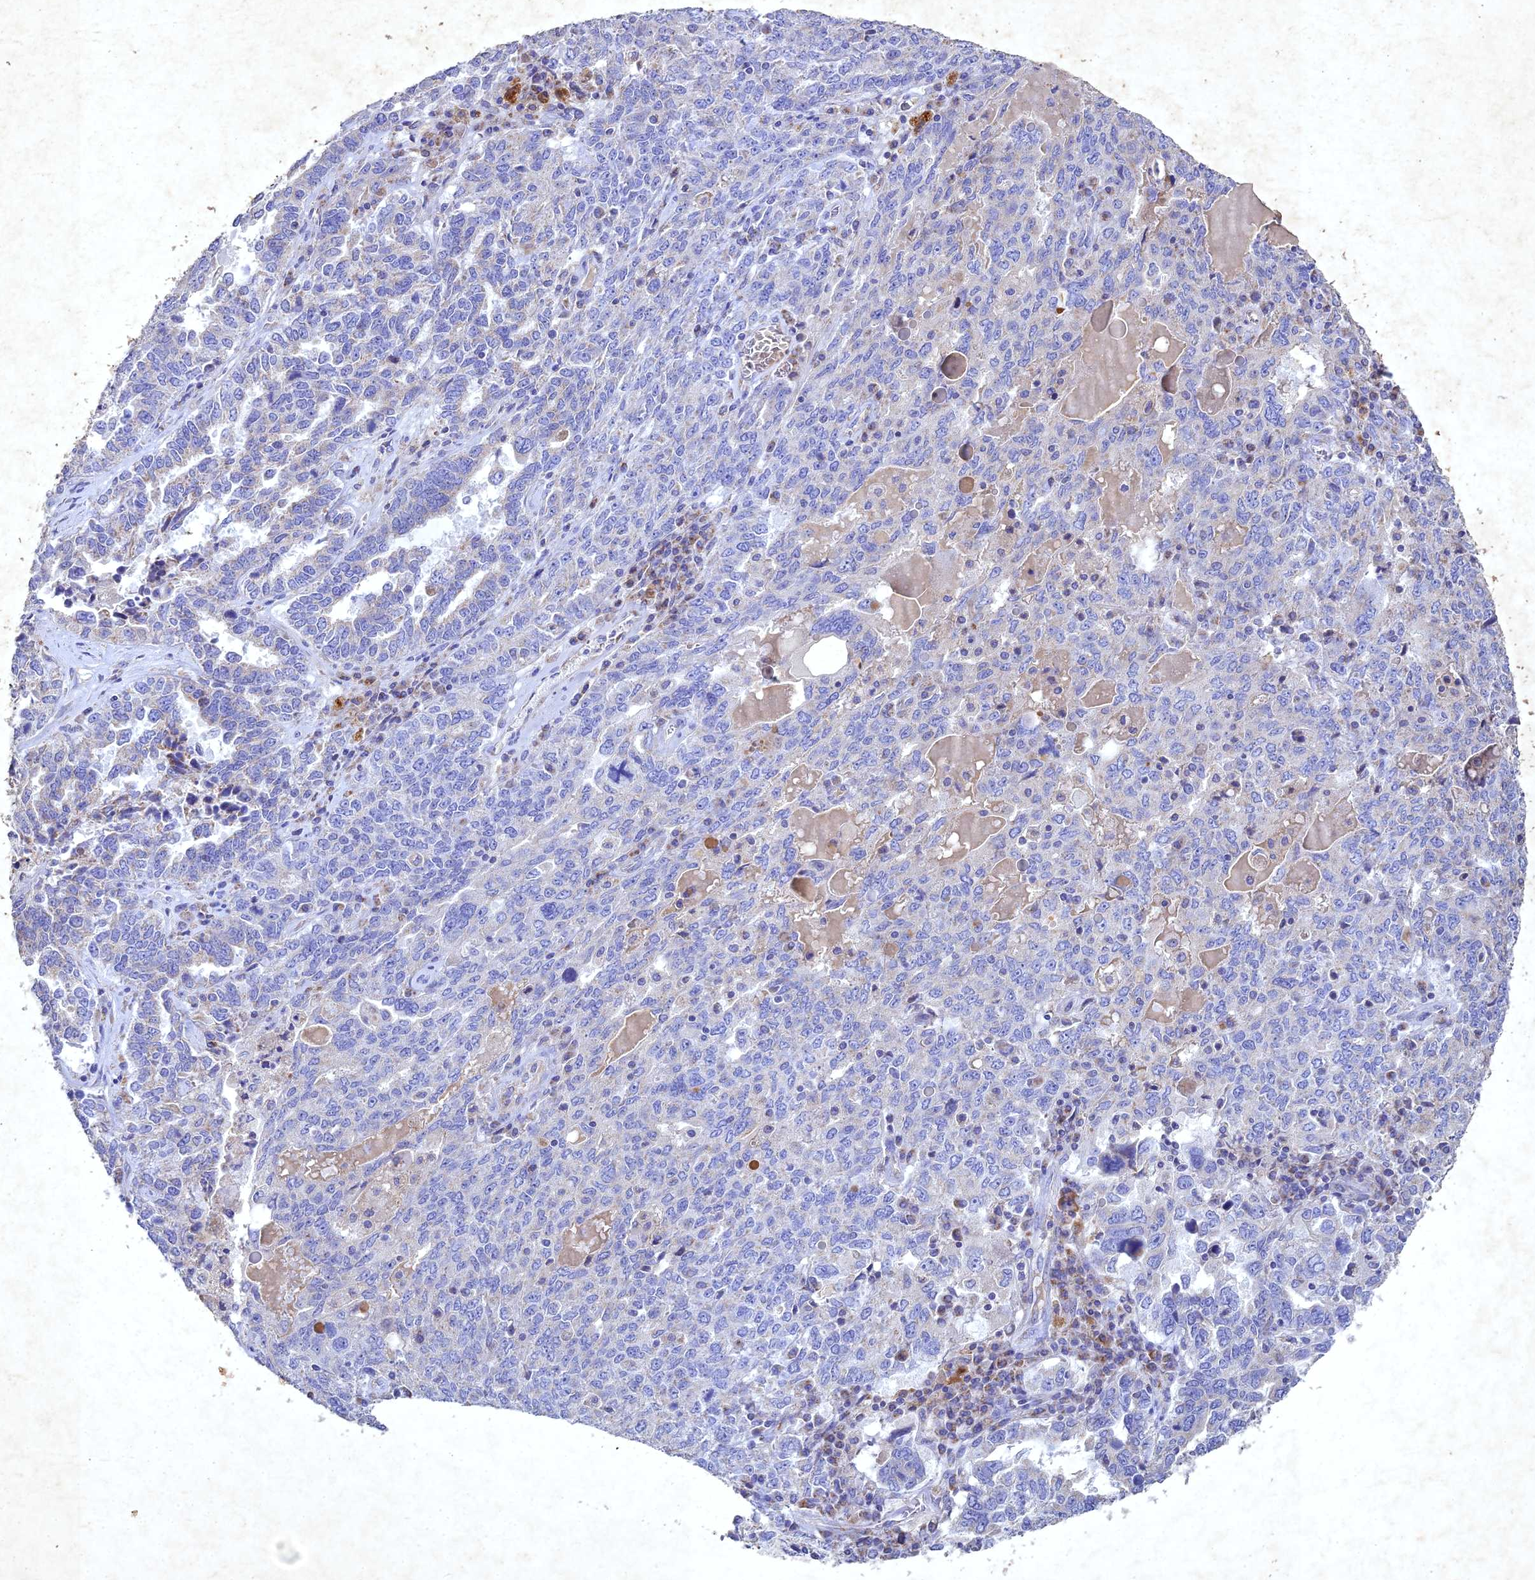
{"staining": {"intensity": "negative", "quantity": "none", "location": "none"}, "tissue": "ovarian cancer", "cell_type": "Tumor cells", "image_type": "cancer", "snomed": [{"axis": "morphology", "description": "Carcinoma, endometroid"}, {"axis": "topography", "description": "Ovary"}], "caption": "Tumor cells are negative for brown protein staining in ovarian cancer. The staining is performed using DAB (3,3'-diaminobenzidine) brown chromogen with nuclei counter-stained in using hematoxylin.", "gene": "NDUFV1", "patient": {"sex": "female", "age": 62}}